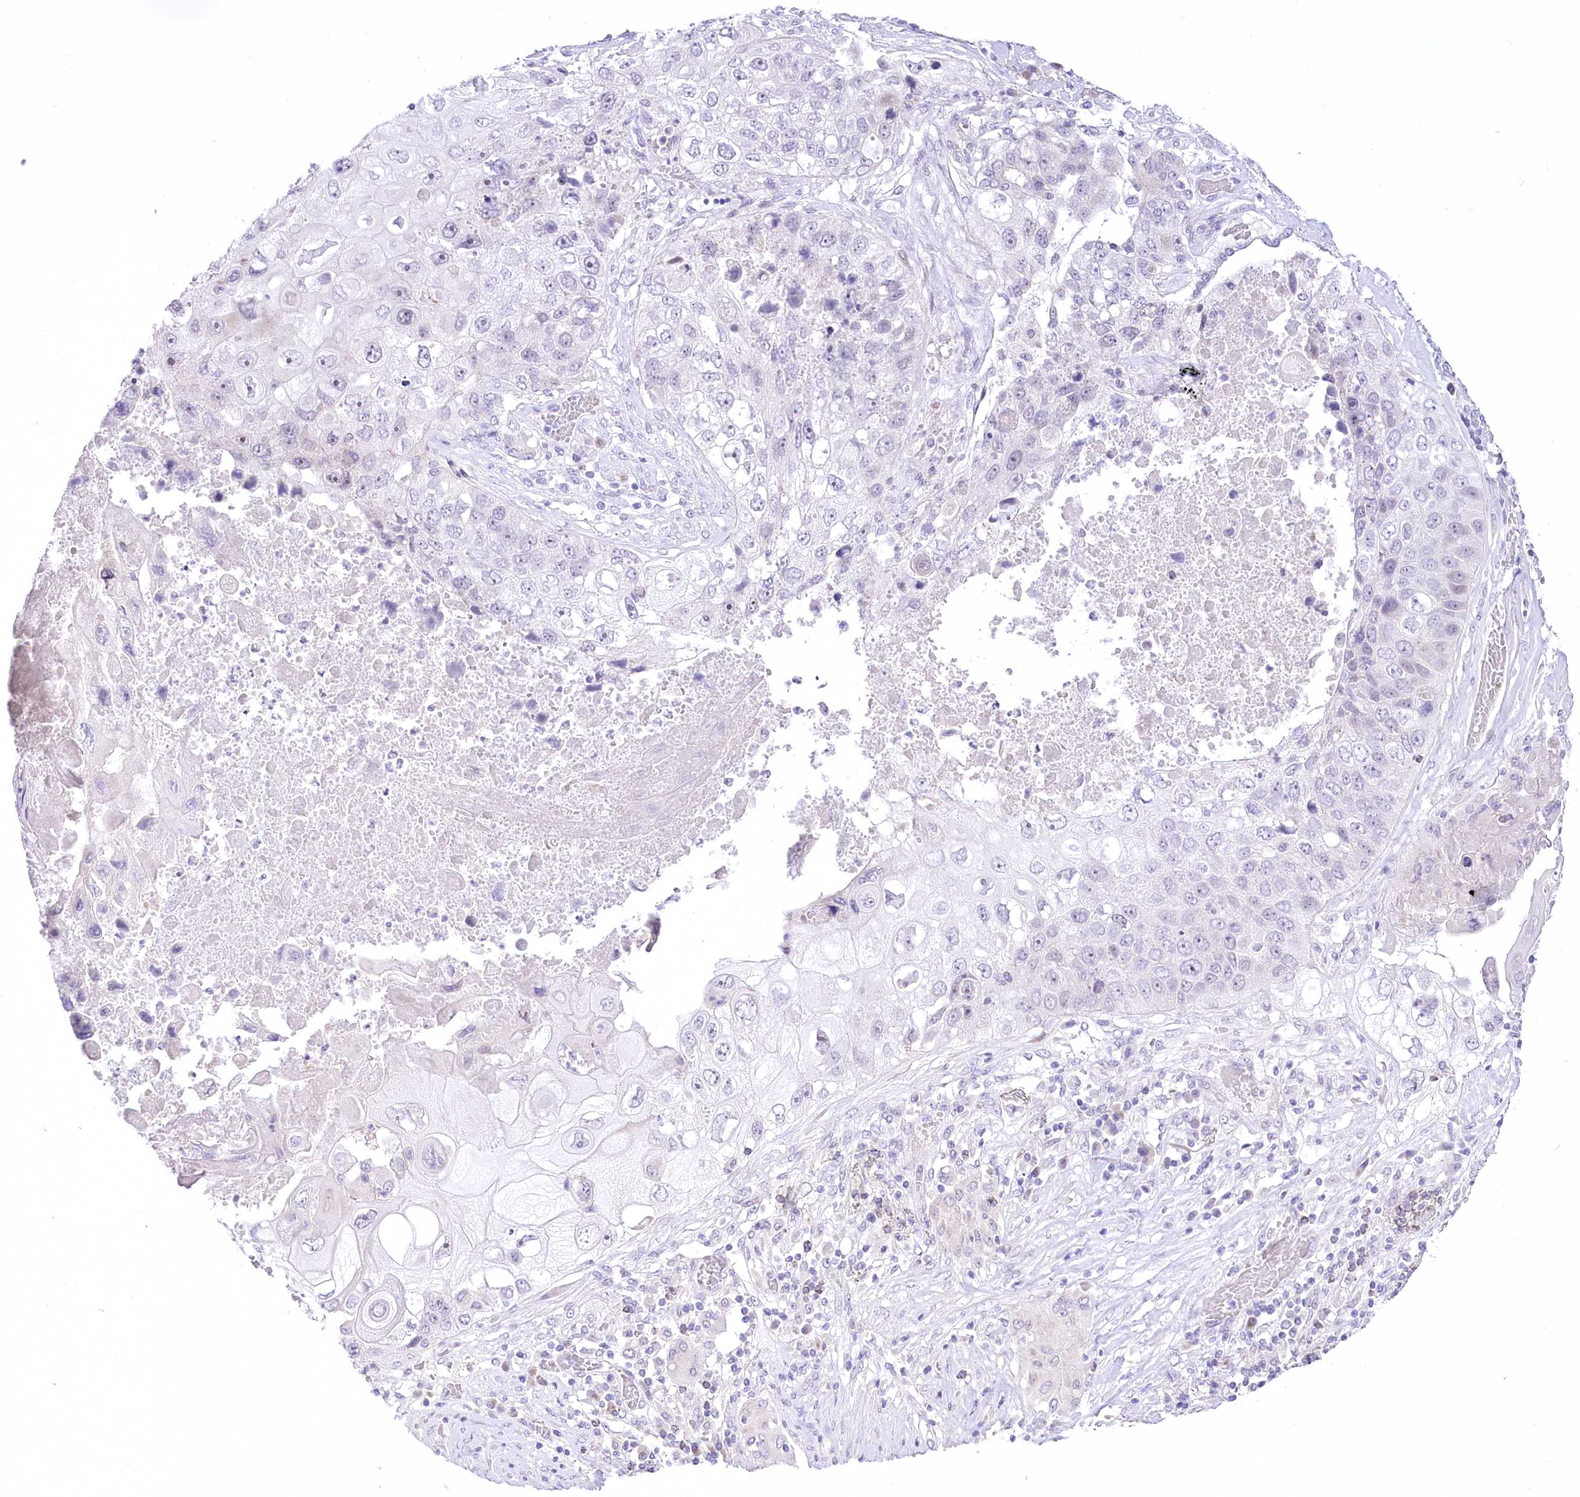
{"staining": {"intensity": "negative", "quantity": "none", "location": "none"}, "tissue": "lung cancer", "cell_type": "Tumor cells", "image_type": "cancer", "snomed": [{"axis": "morphology", "description": "Squamous cell carcinoma, NOS"}, {"axis": "topography", "description": "Lung"}], "caption": "A micrograph of human lung cancer is negative for staining in tumor cells.", "gene": "BEND7", "patient": {"sex": "male", "age": 61}}